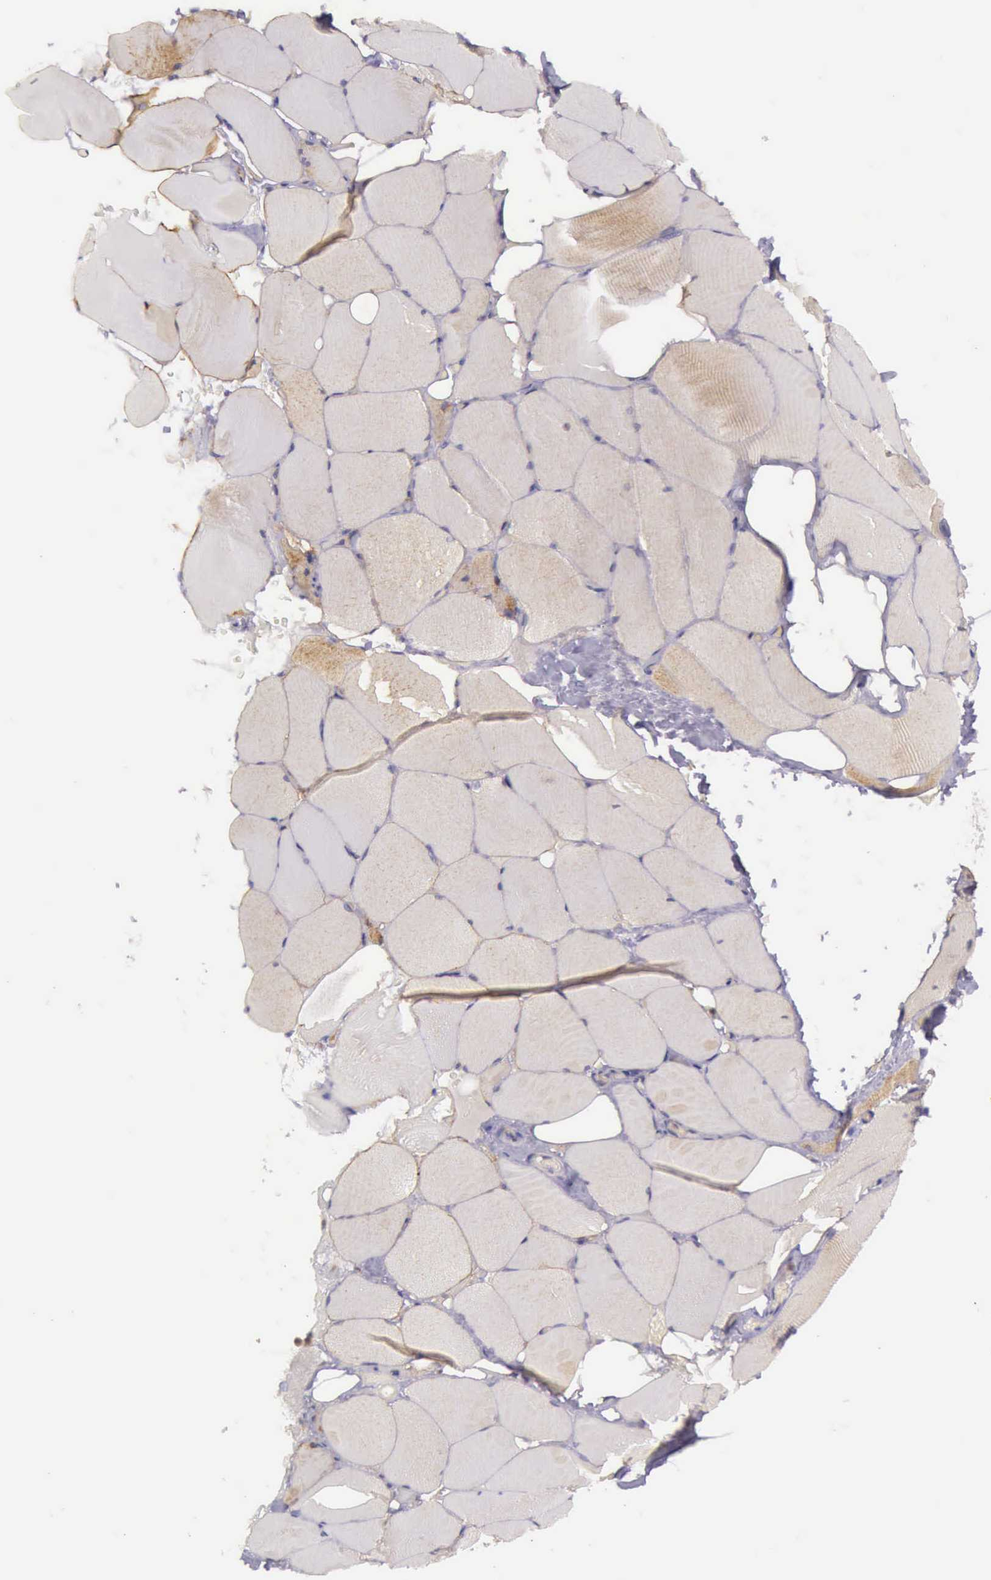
{"staining": {"intensity": "moderate", "quantity": "25%-75%", "location": "cytoplasmic/membranous"}, "tissue": "skeletal muscle", "cell_type": "Myocytes", "image_type": "normal", "snomed": [{"axis": "morphology", "description": "Normal tissue, NOS"}, {"axis": "topography", "description": "Skeletal muscle"}, {"axis": "topography", "description": "Parathyroid gland"}], "caption": "Skeletal muscle stained for a protein (brown) shows moderate cytoplasmic/membranous positive positivity in approximately 25%-75% of myocytes.", "gene": "TCEANC", "patient": {"sex": "female", "age": 37}}